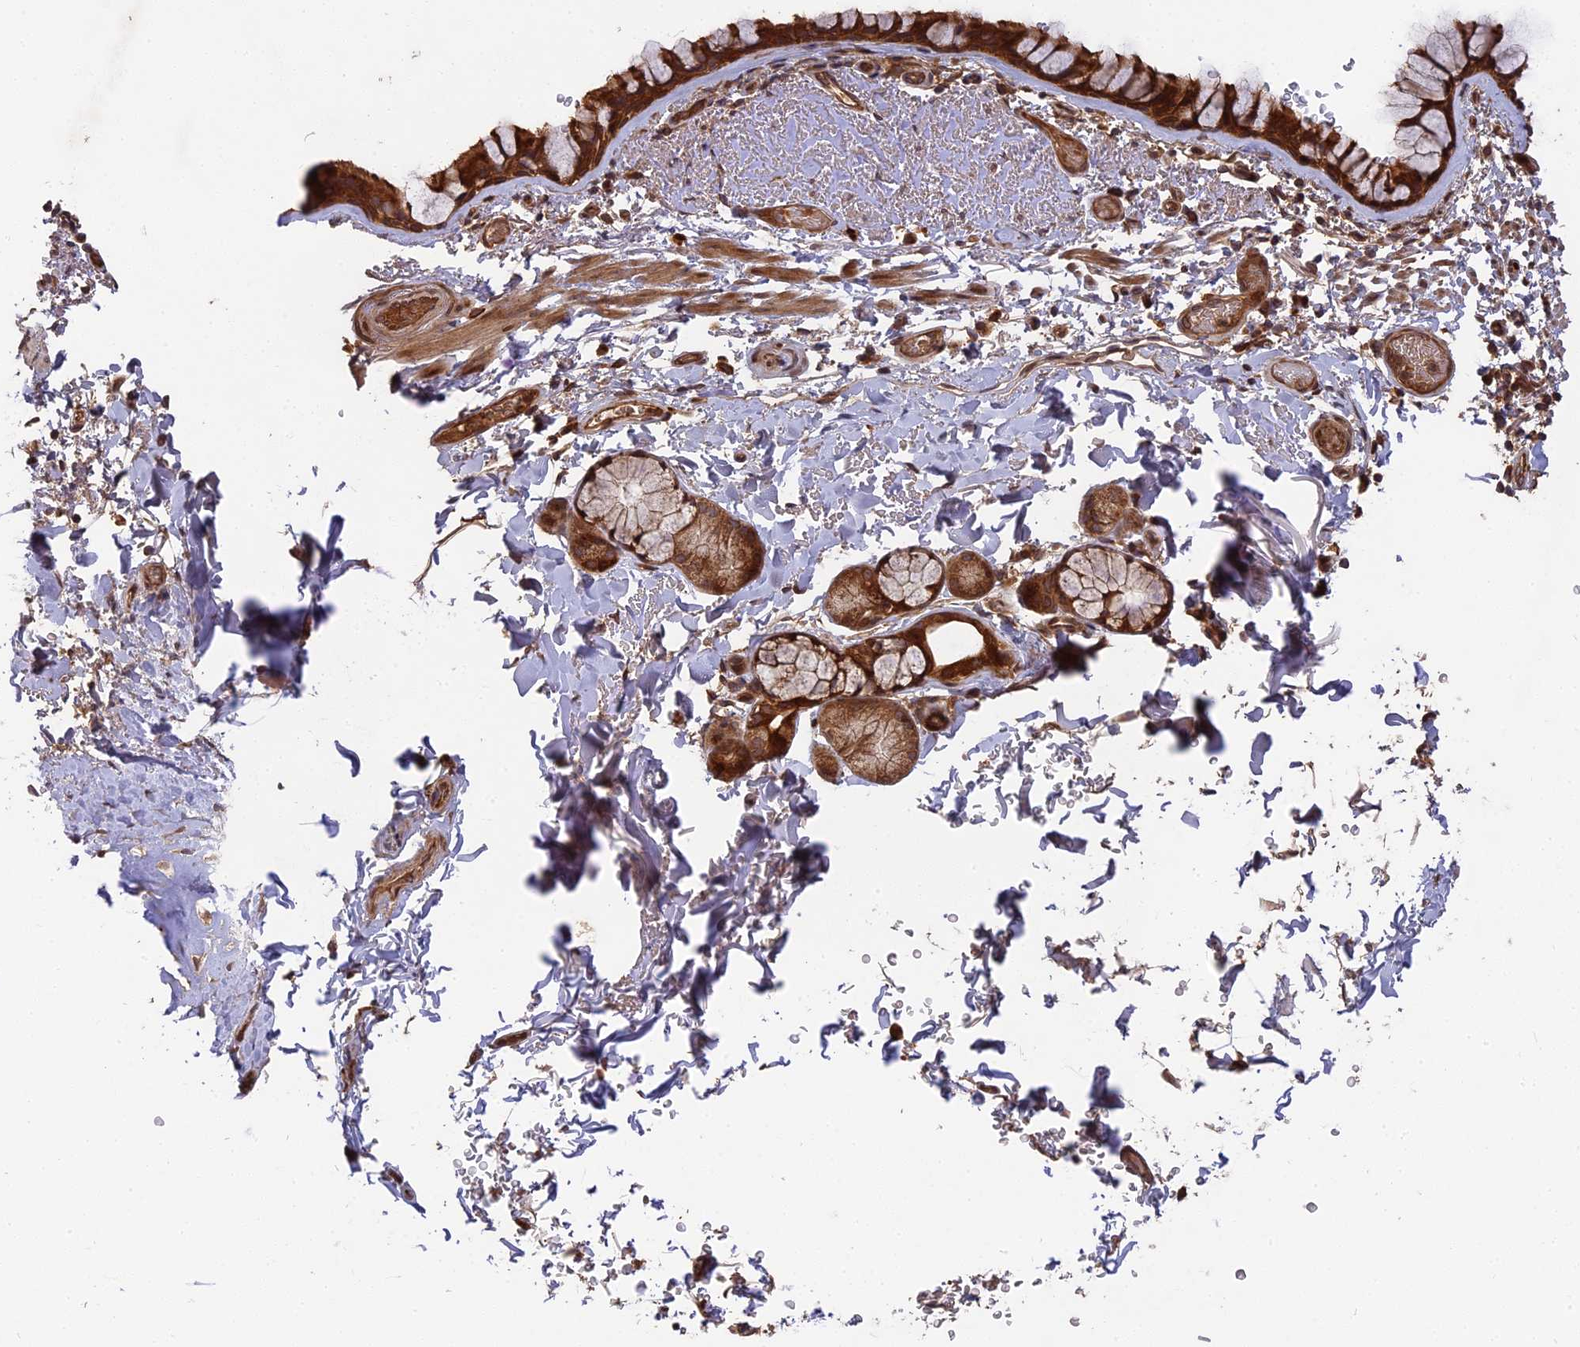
{"staining": {"intensity": "strong", "quantity": ">75%", "location": "cytoplasmic/membranous"}, "tissue": "bronchus", "cell_type": "Respiratory epithelial cells", "image_type": "normal", "snomed": [{"axis": "morphology", "description": "Normal tissue, NOS"}, {"axis": "topography", "description": "Bronchus"}], "caption": "The image shows immunohistochemical staining of unremarkable bronchus. There is strong cytoplasmic/membranous expression is appreciated in approximately >75% of respiratory epithelial cells. The protein is shown in brown color, while the nuclei are stained blue.", "gene": "TMUB2", "patient": {"sex": "male", "age": 65}}